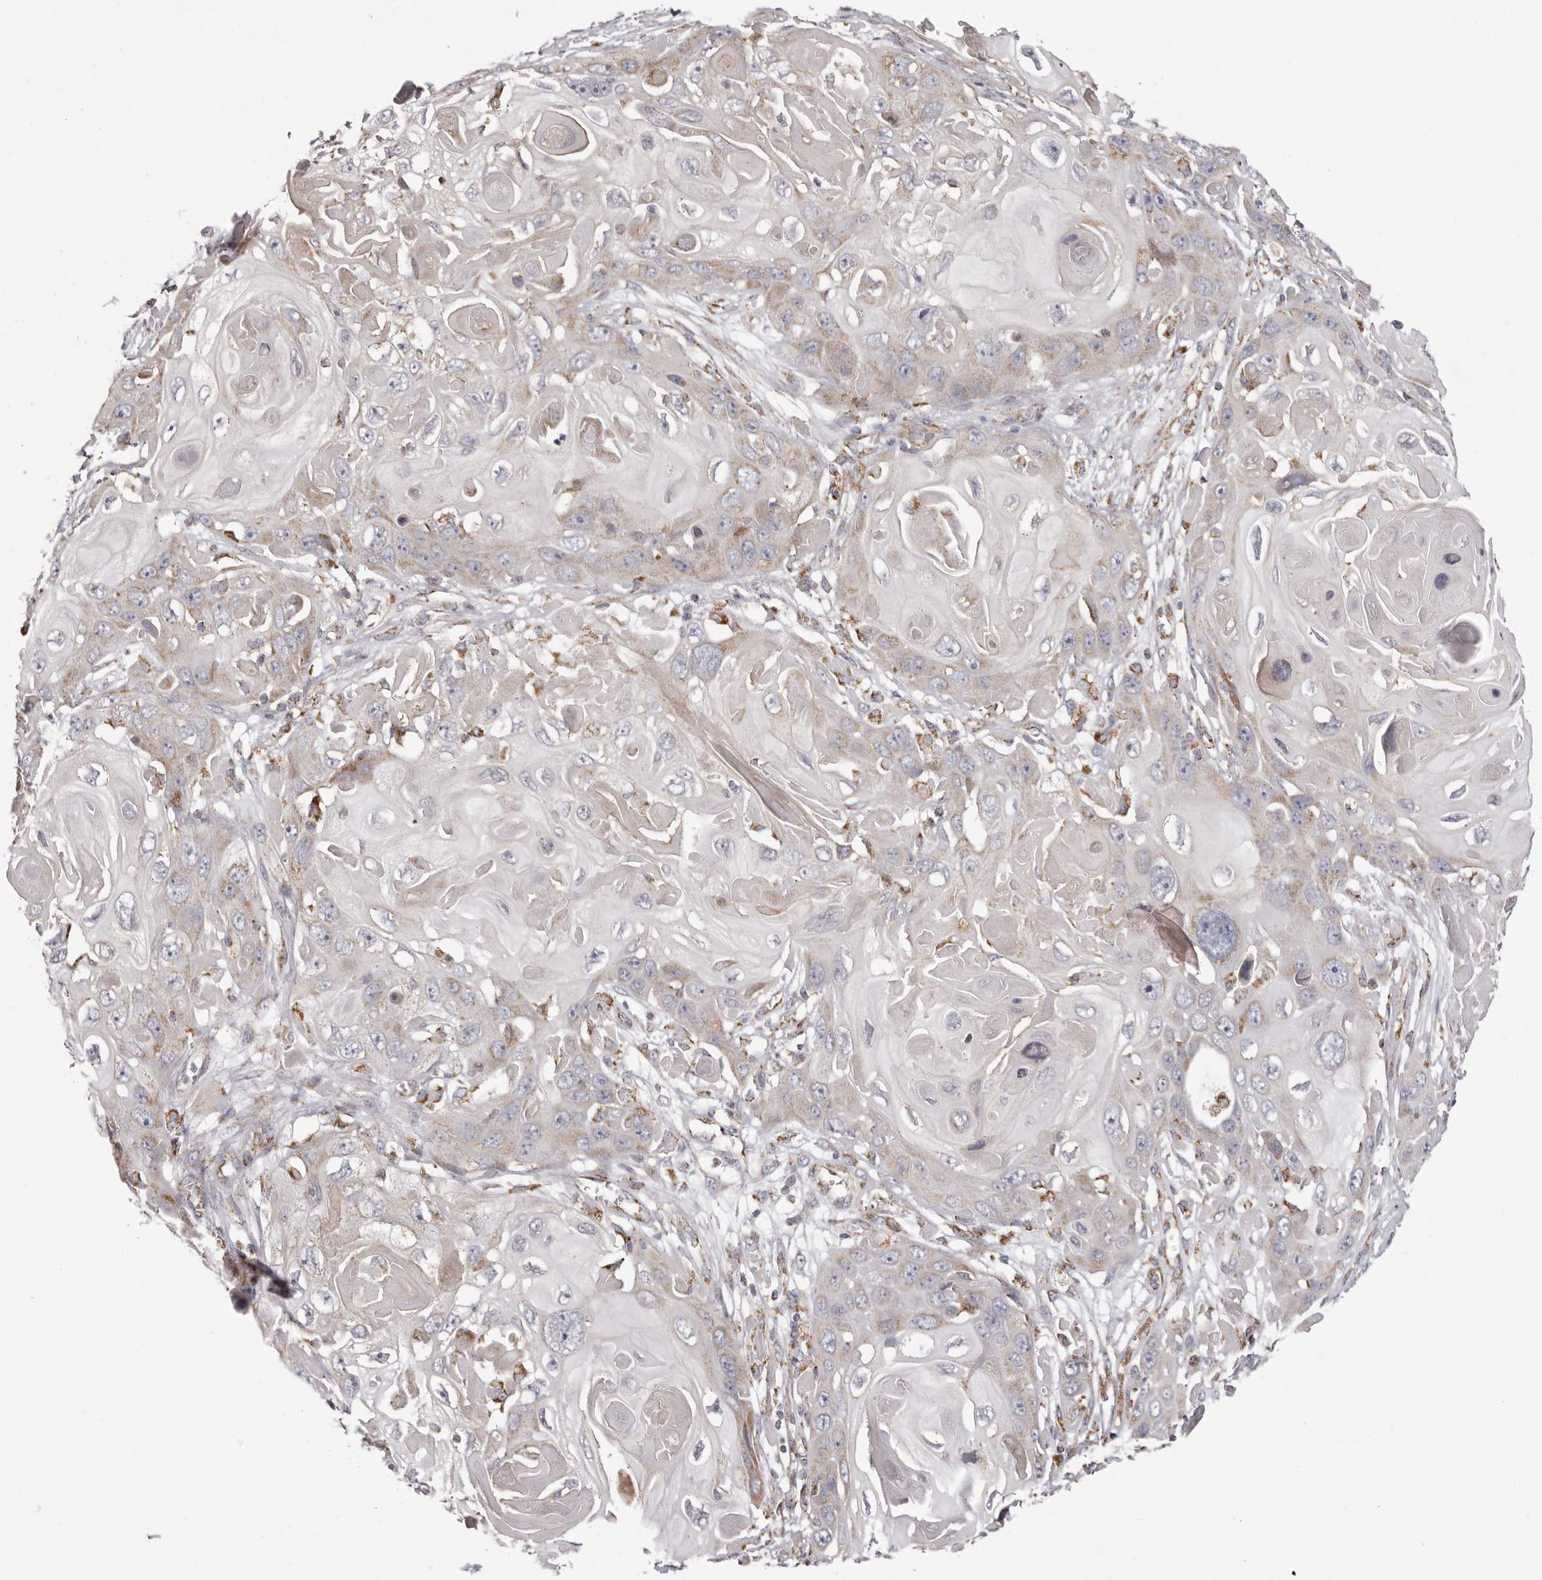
{"staining": {"intensity": "weak", "quantity": "<25%", "location": "cytoplasmic/membranous"}, "tissue": "skin cancer", "cell_type": "Tumor cells", "image_type": "cancer", "snomed": [{"axis": "morphology", "description": "Squamous cell carcinoma, NOS"}, {"axis": "topography", "description": "Skin"}], "caption": "Immunohistochemistry (IHC) of squamous cell carcinoma (skin) shows no staining in tumor cells.", "gene": "CHRM2", "patient": {"sex": "male", "age": 55}}